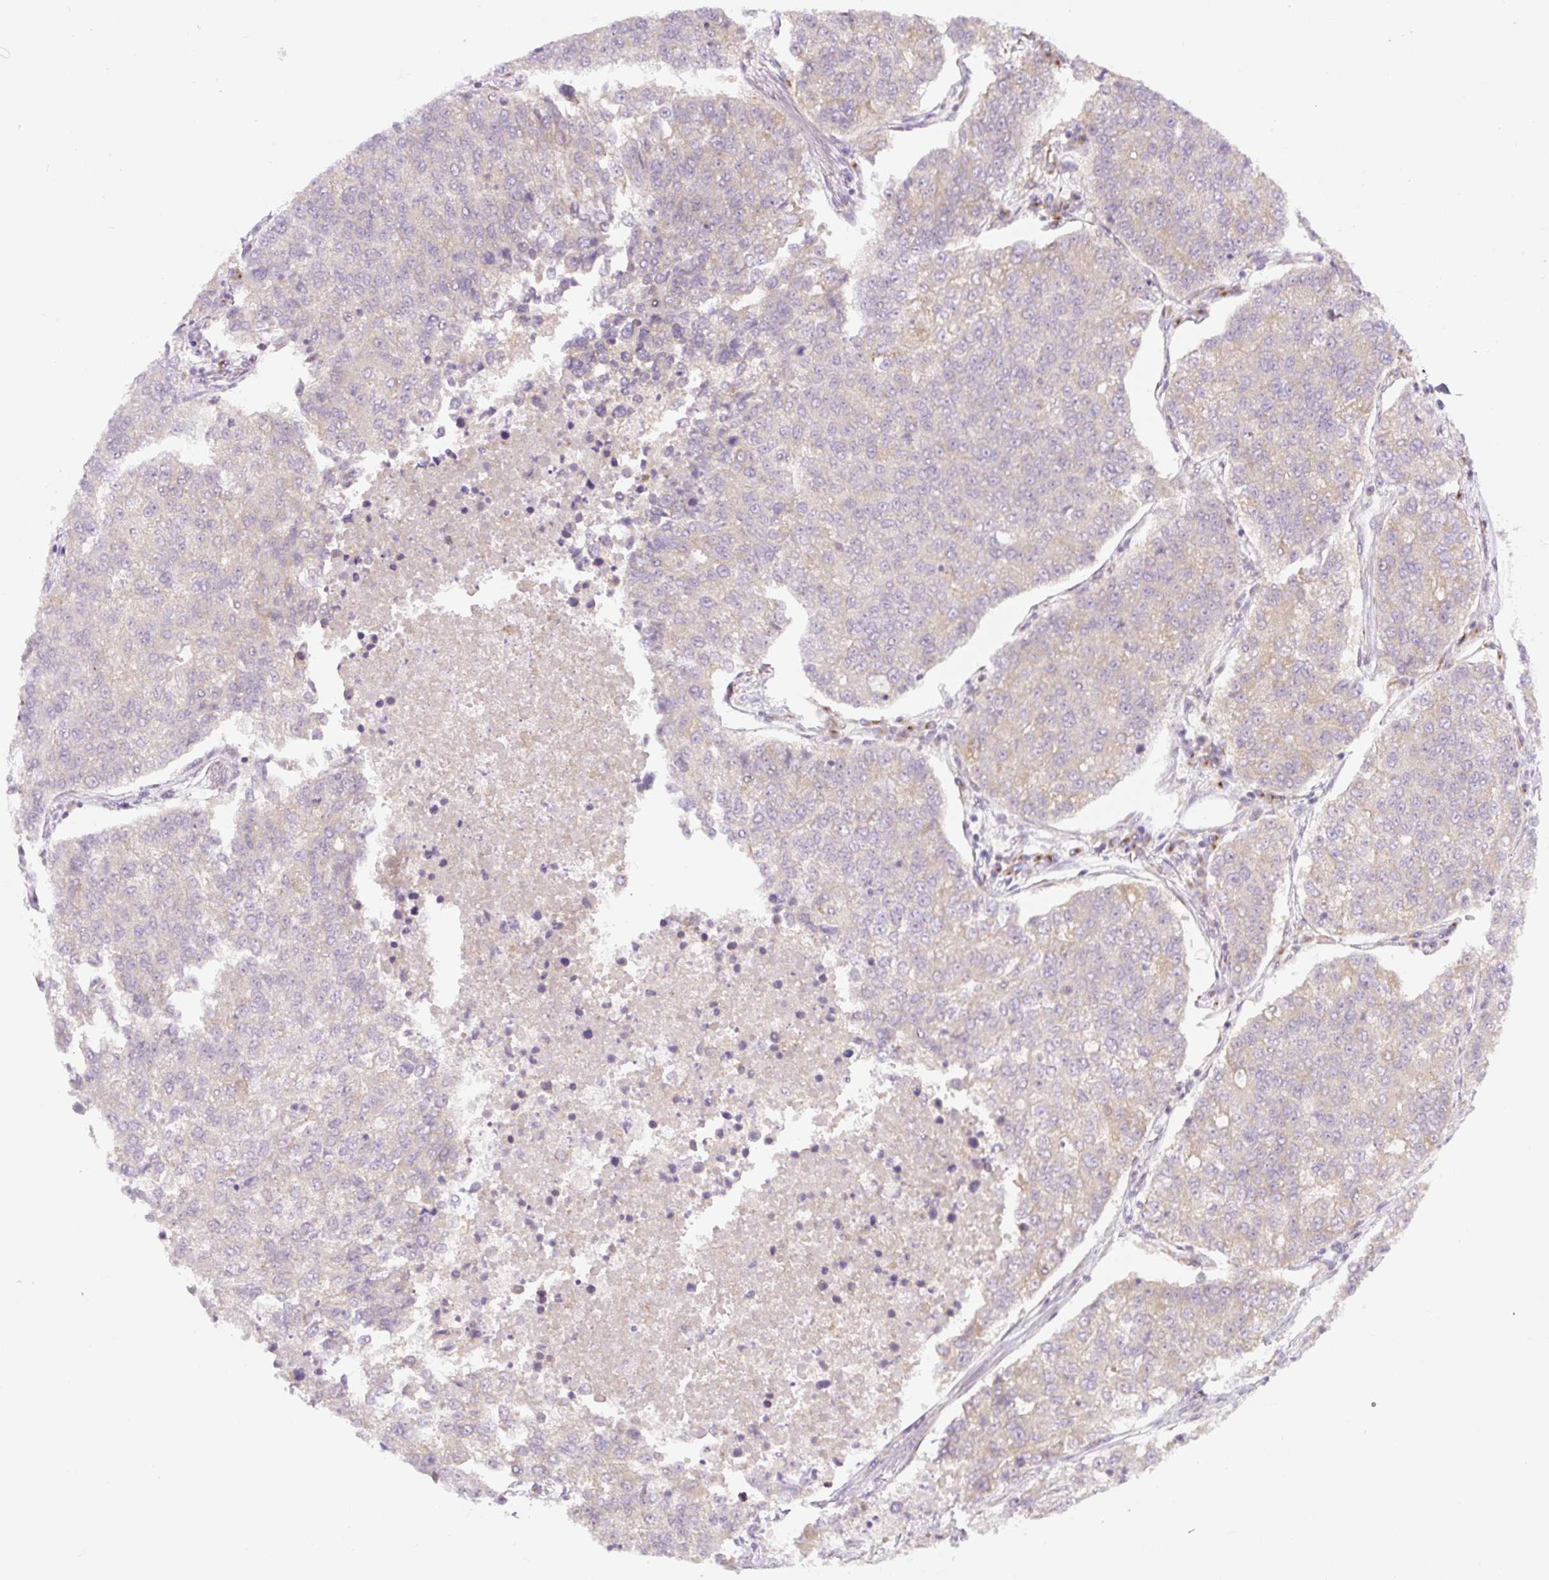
{"staining": {"intensity": "weak", "quantity": "<25%", "location": "cytoplasmic/membranous"}, "tissue": "lung cancer", "cell_type": "Tumor cells", "image_type": "cancer", "snomed": [{"axis": "morphology", "description": "Adenocarcinoma, NOS"}, {"axis": "topography", "description": "Lung"}], "caption": "An immunohistochemistry histopathology image of lung adenocarcinoma is shown. There is no staining in tumor cells of lung adenocarcinoma. (DAB (3,3'-diaminobenzidine) immunohistochemistry (IHC), high magnification).", "gene": "MLX", "patient": {"sex": "male", "age": 49}}